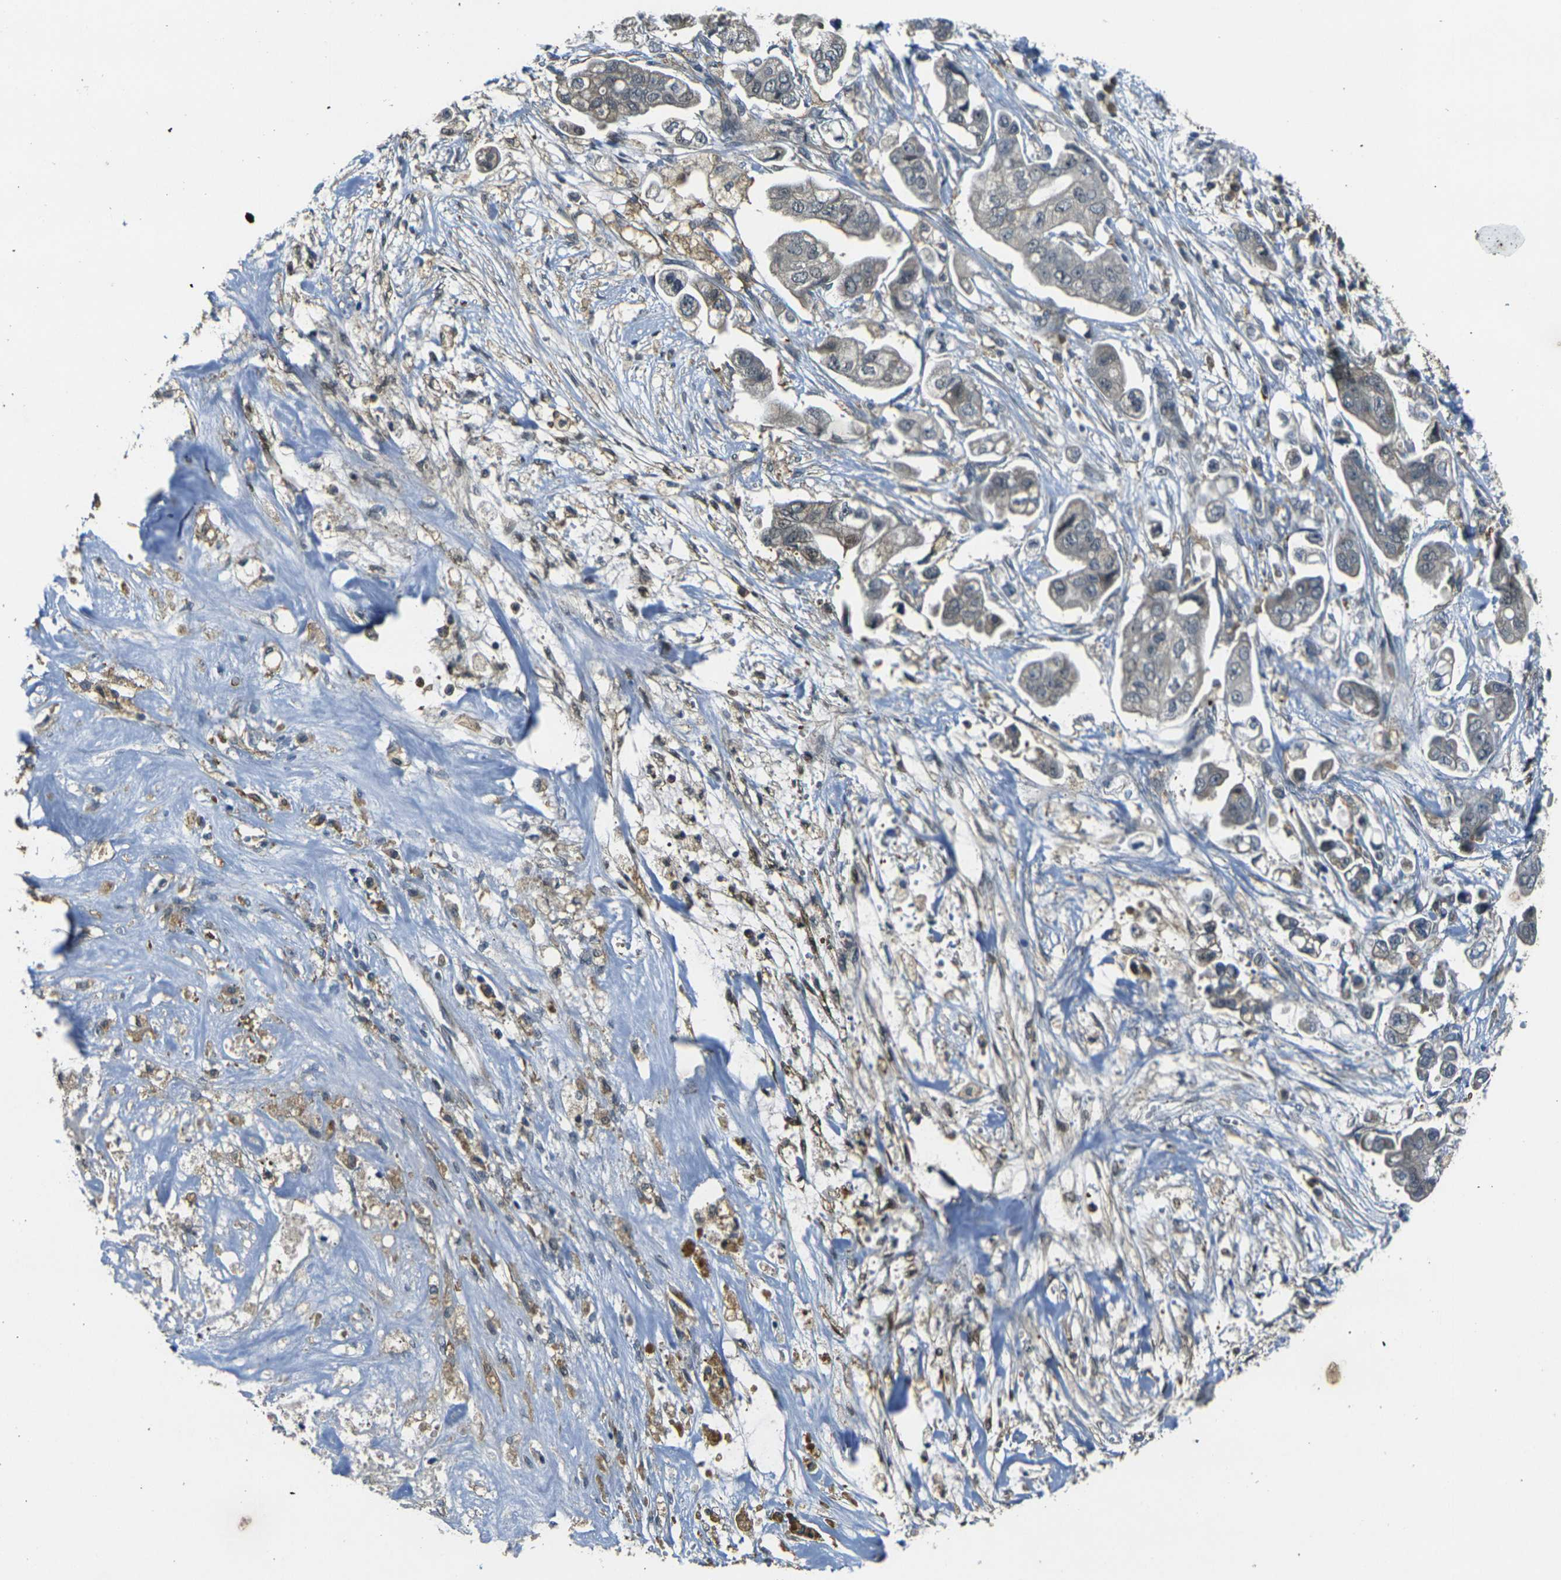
{"staining": {"intensity": "weak", "quantity": ">75%", "location": "cytoplasmic/membranous"}, "tissue": "stomach cancer", "cell_type": "Tumor cells", "image_type": "cancer", "snomed": [{"axis": "morphology", "description": "Adenocarcinoma, NOS"}, {"axis": "topography", "description": "Stomach"}], "caption": "The image exhibits a brown stain indicating the presence of a protein in the cytoplasmic/membranous of tumor cells in adenocarcinoma (stomach). Using DAB (3,3'-diaminobenzidine) (brown) and hematoxylin (blue) stains, captured at high magnification using brightfield microscopy.", "gene": "PIGL", "patient": {"sex": "male", "age": 62}}